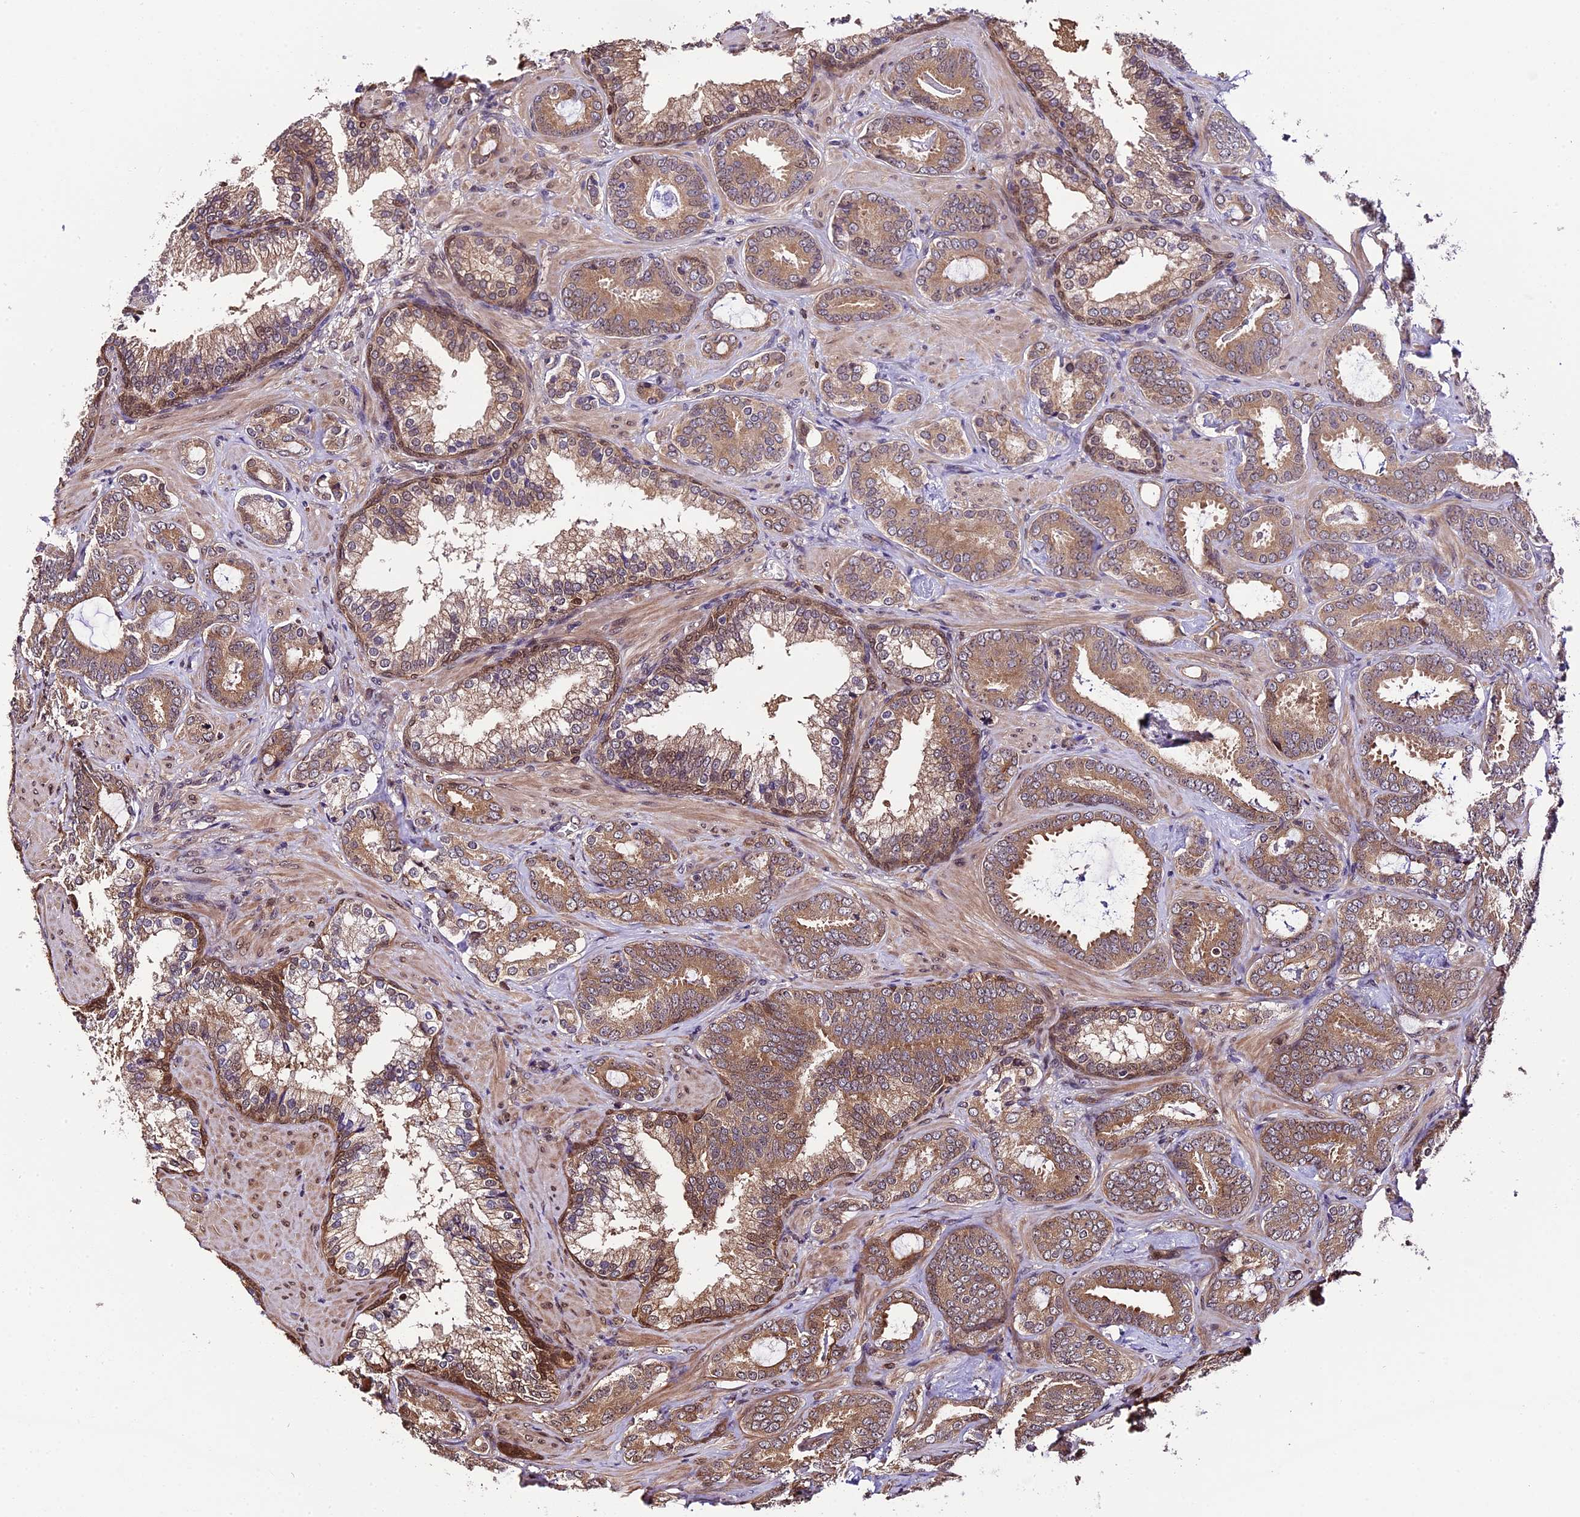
{"staining": {"intensity": "moderate", "quantity": ">75%", "location": "cytoplasmic/membranous"}, "tissue": "prostate cancer", "cell_type": "Tumor cells", "image_type": "cancer", "snomed": [{"axis": "morphology", "description": "Adenocarcinoma, Low grade"}, {"axis": "topography", "description": "Prostate"}], "caption": "This is an image of immunohistochemistry (IHC) staining of adenocarcinoma (low-grade) (prostate), which shows moderate positivity in the cytoplasmic/membranous of tumor cells.", "gene": "HERPUD1", "patient": {"sex": "male", "age": 60}}